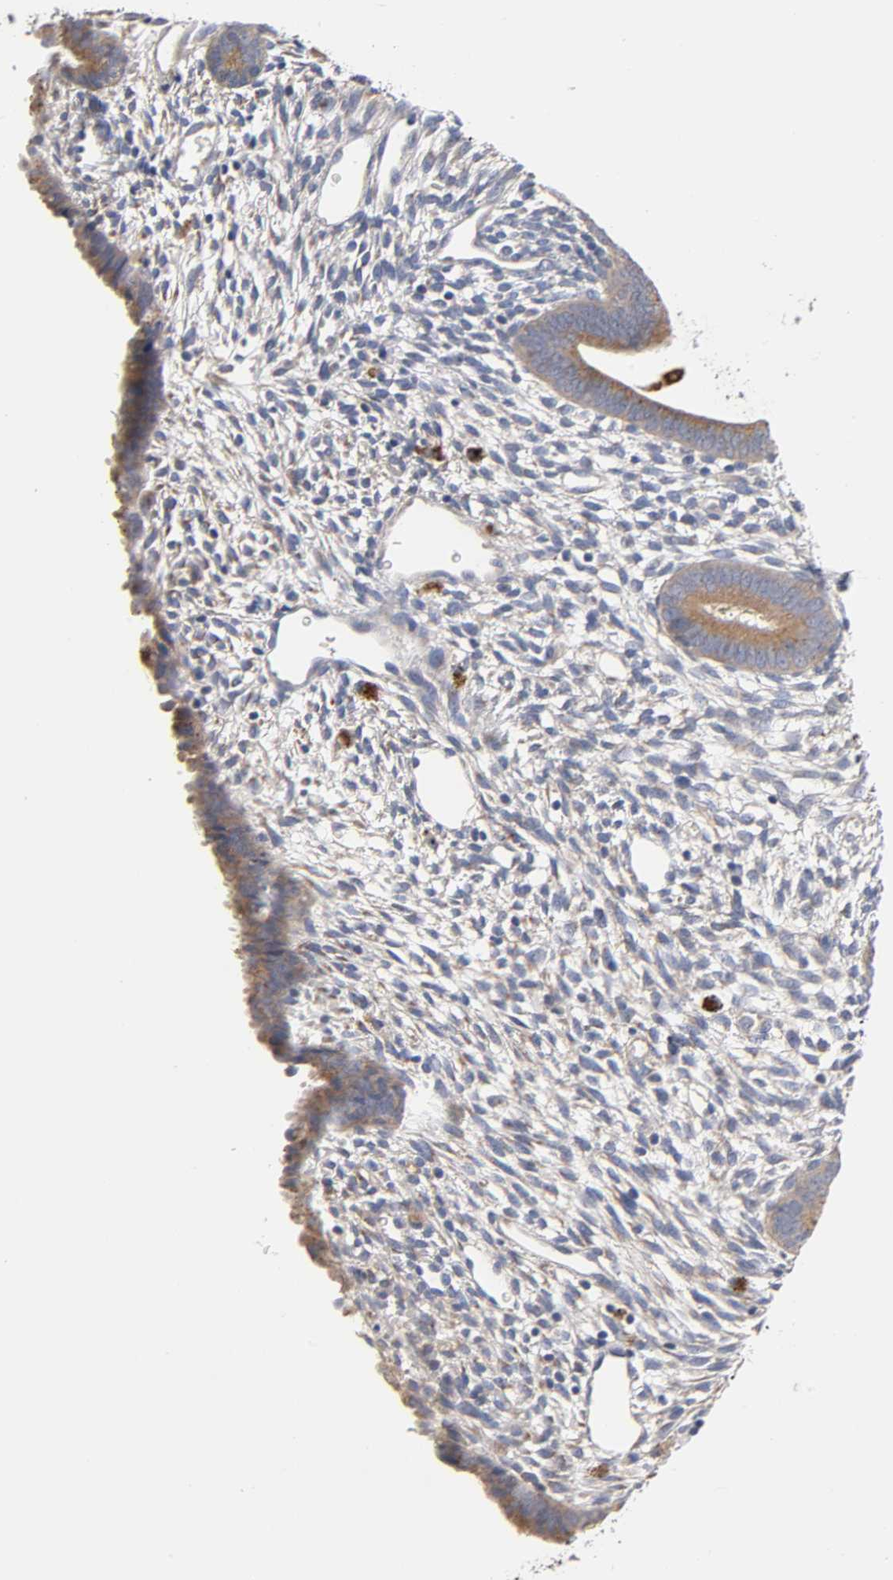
{"staining": {"intensity": "moderate", "quantity": "<25%", "location": "cytoplasmic/membranous"}, "tissue": "endometrium", "cell_type": "Cells in endometrial stroma", "image_type": "normal", "snomed": [{"axis": "morphology", "description": "Normal tissue, NOS"}, {"axis": "topography", "description": "Endometrium"}], "caption": "Immunohistochemical staining of unremarkable endometrium demonstrates low levels of moderate cytoplasmic/membranous staining in approximately <25% of cells in endometrial stroma.", "gene": "C17orf75", "patient": {"sex": "female", "age": 57}}